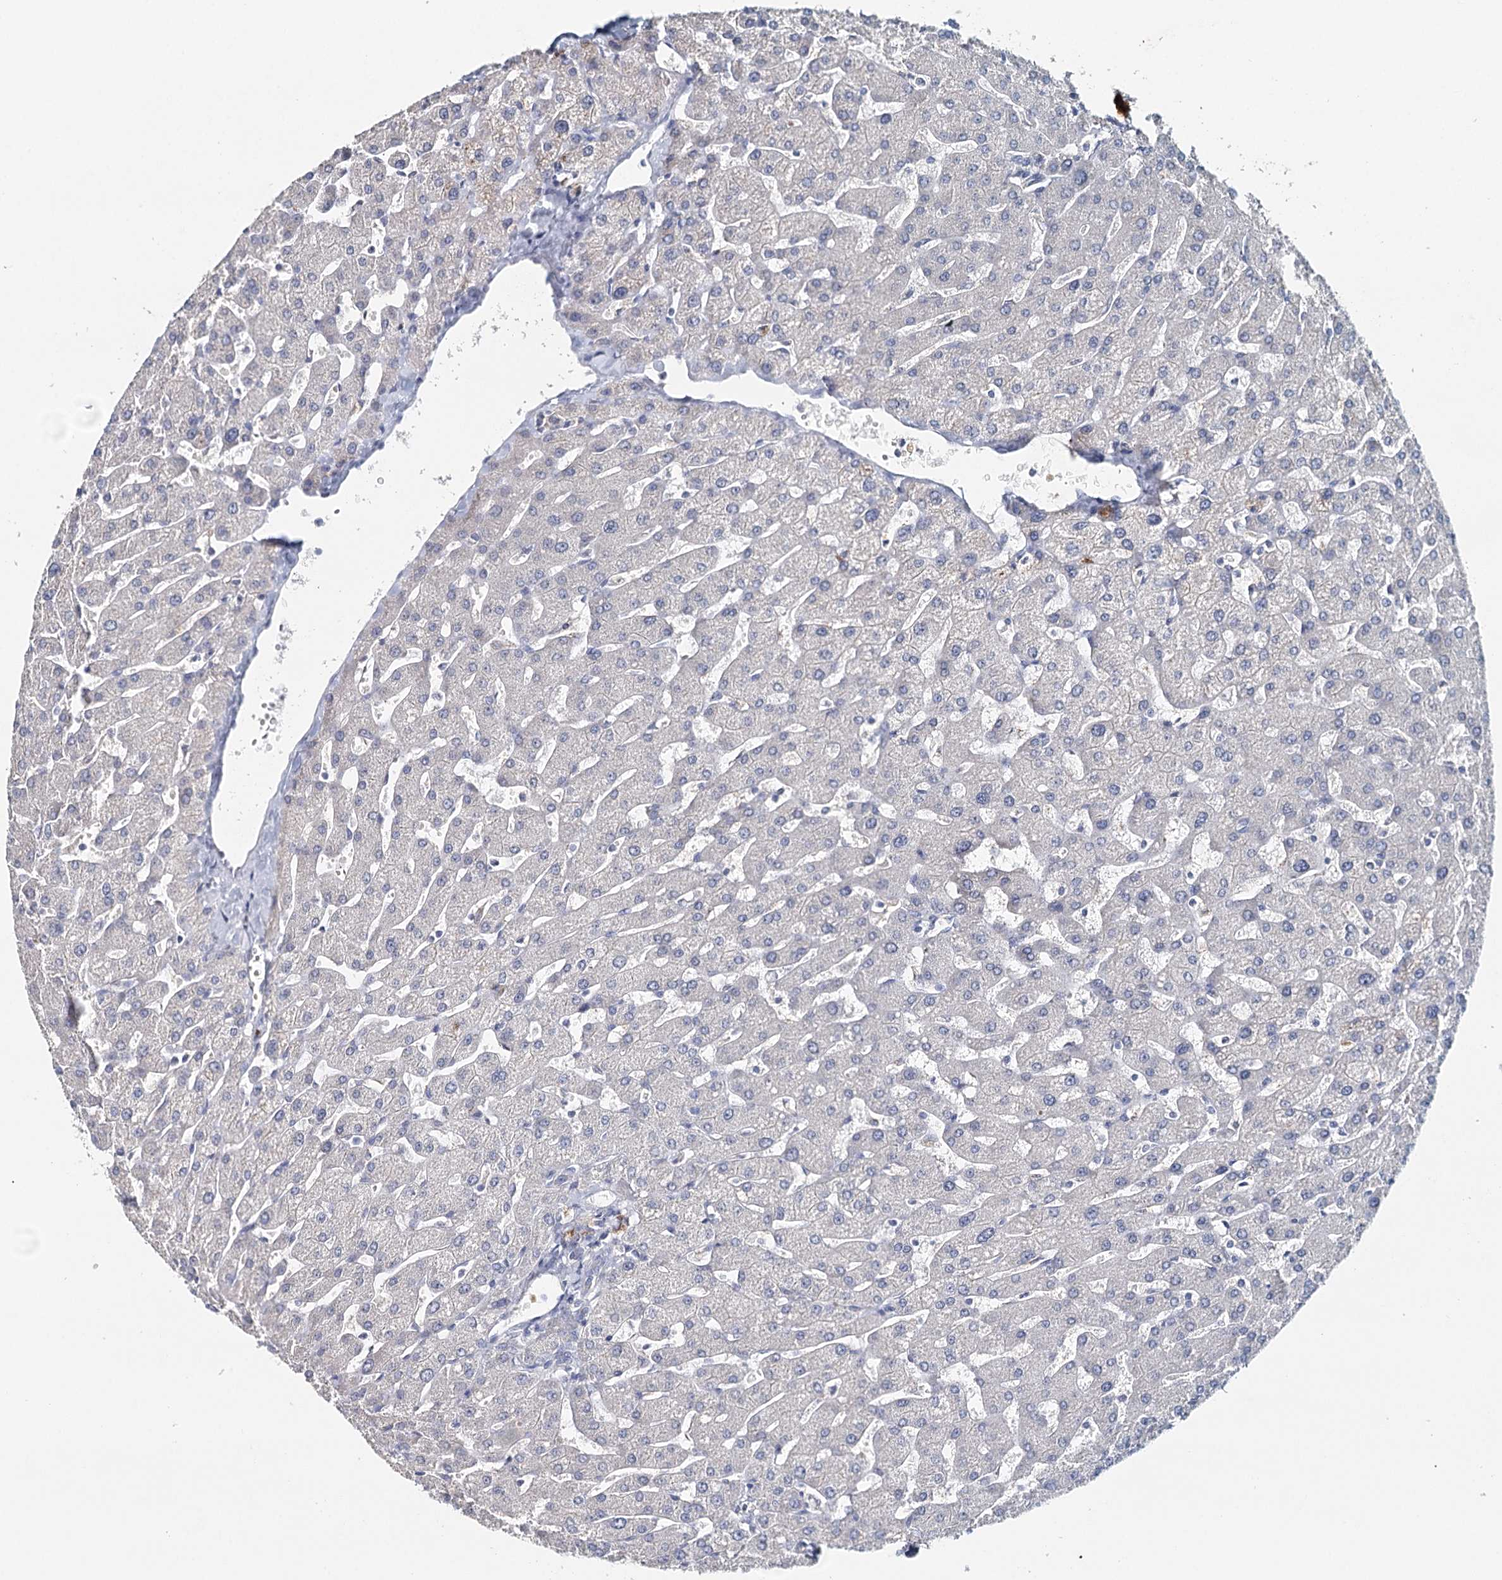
{"staining": {"intensity": "negative", "quantity": "none", "location": "none"}, "tissue": "liver", "cell_type": "Cholangiocytes", "image_type": "normal", "snomed": [{"axis": "morphology", "description": "Normal tissue, NOS"}, {"axis": "topography", "description": "Liver"}], "caption": "The immunohistochemistry micrograph has no significant positivity in cholangiocytes of liver. (Immunohistochemistry (ihc), brightfield microscopy, high magnification).", "gene": "SYNPO", "patient": {"sex": "male", "age": 55}}